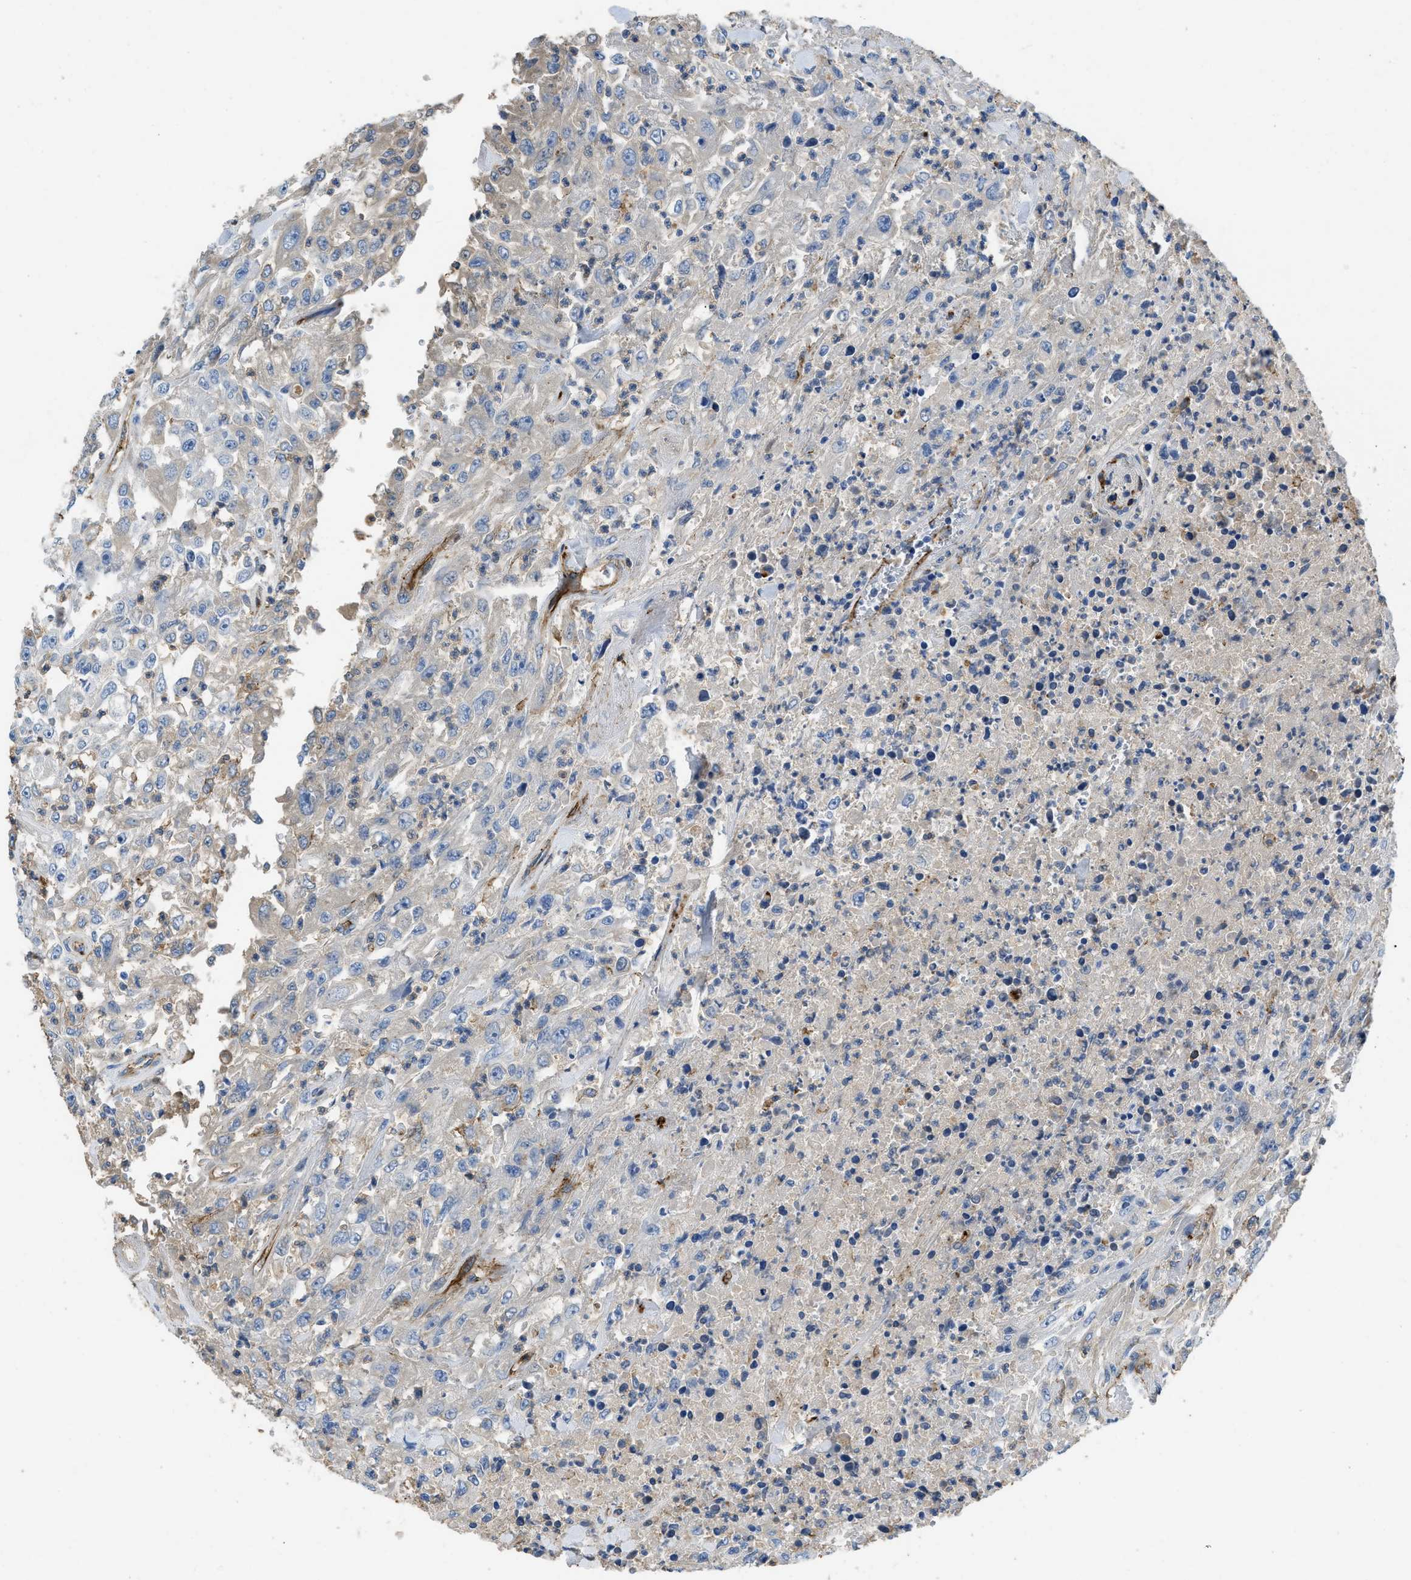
{"staining": {"intensity": "negative", "quantity": "none", "location": "none"}, "tissue": "urothelial cancer", "cell_type": "Tumor cells", "image_type": "cancer", "snomed": [{"axis": "morphology", "description": "Urothelial carcinoma, High grade"}, {"axis": "topography", "description": "Urinary bladder"}], "caption": "There is no significant positivity in tumor cells of urothelial carcinoma (high-grade). (Stains: DAB (3,3'-diaminobenzidine) immunohistochemistry with hematoxylin counter stain, Microscopy: brightfield microscopy at high magnification).", "gene": "SPEG", "patient": {"sex": "male", "age": 46}}